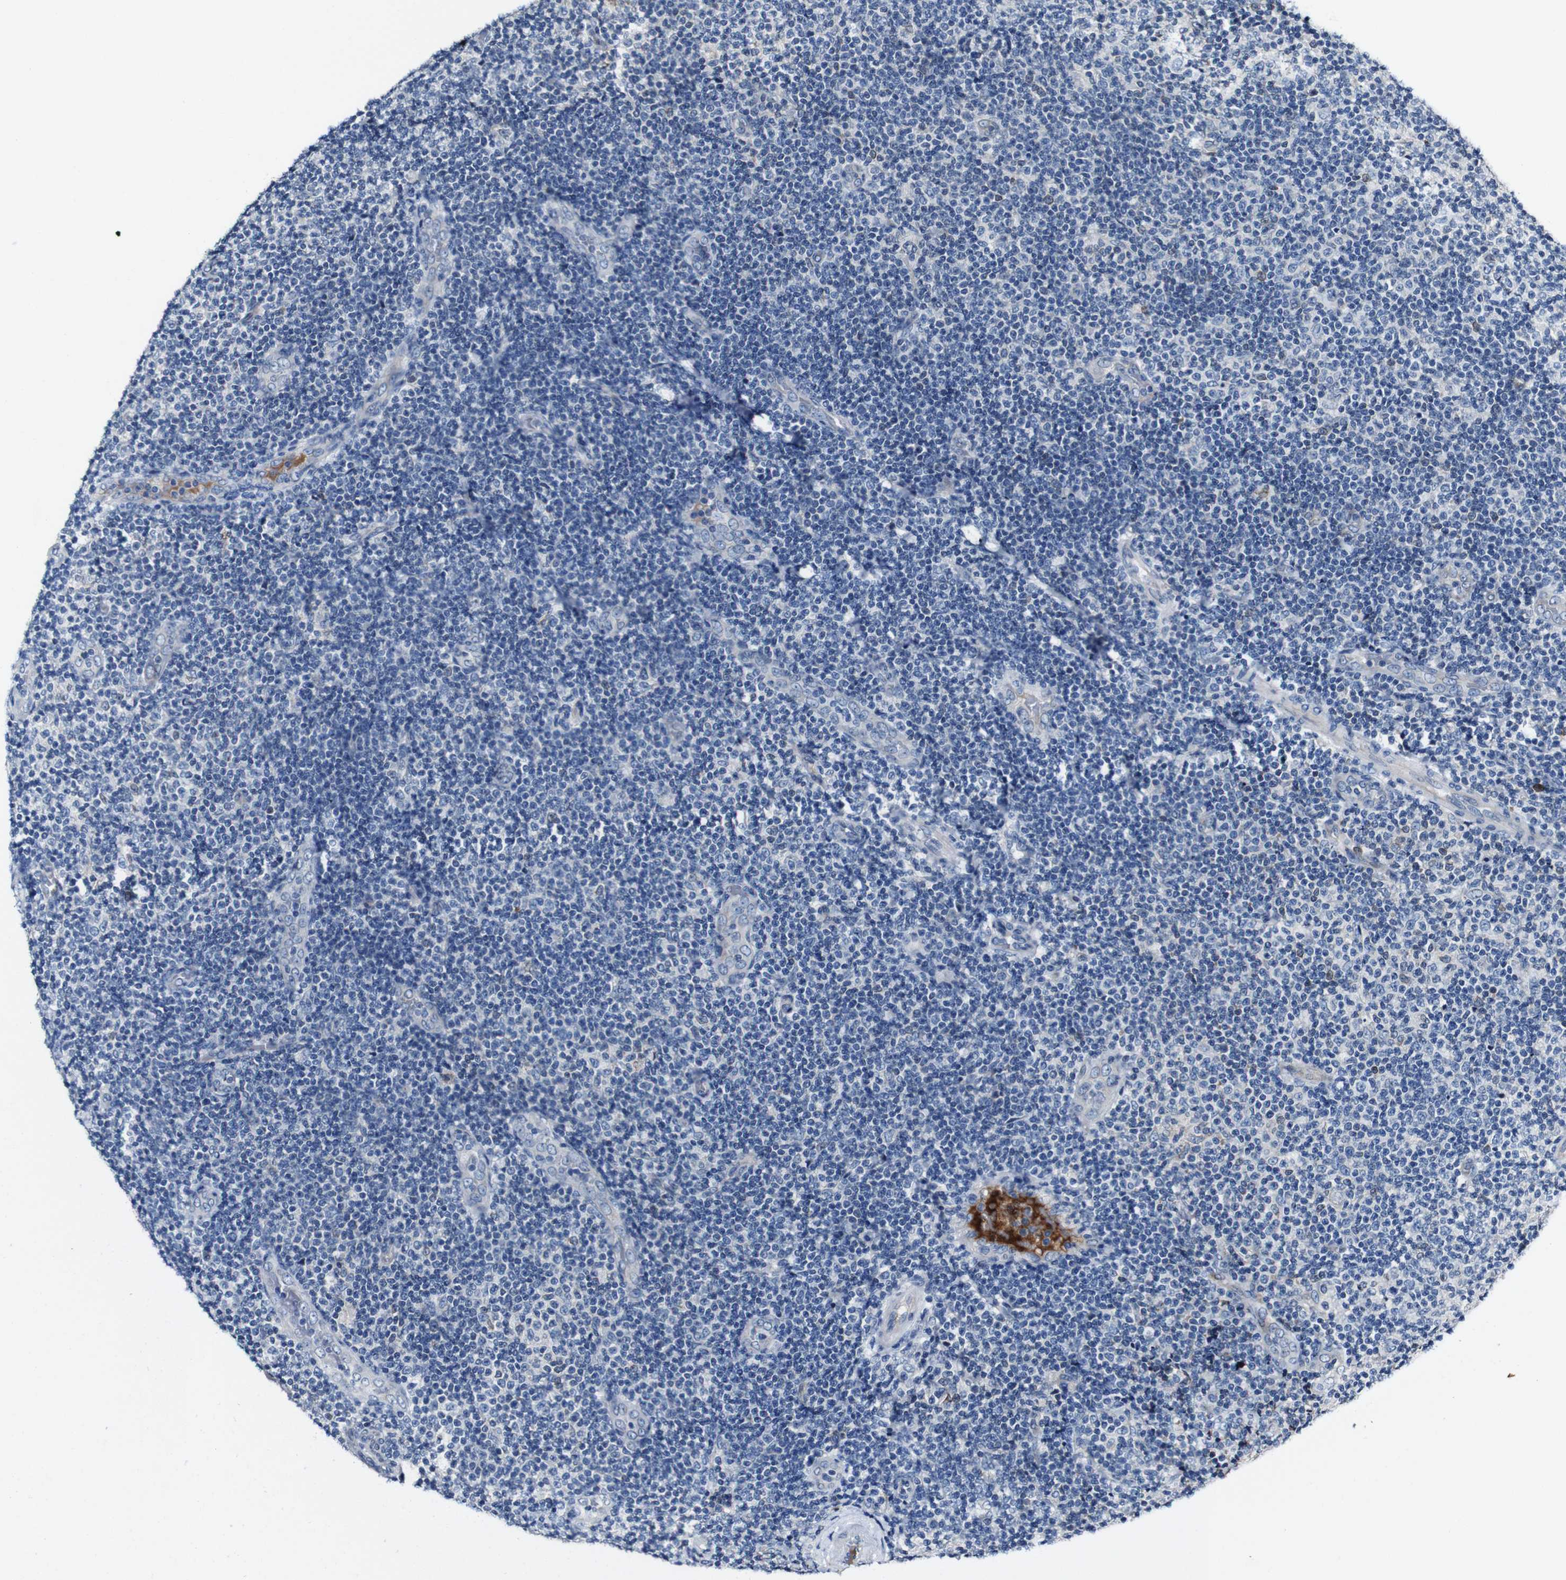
{"staining": {"intensity": "negative", "quantity": "none", "location": "none"}, "tissue": "lymphoma", "cell_type": "Tumor cells", "image_type": "cancer", "snomed": [{"axis": "morphology", "description": "Malignant lymphoma, non-Hodgkin's type, Low grade"}, {"axis": "topography", "description": "Lymph node"}], "caption": "This is an immunohistochemistry (IHC) image of human malignant lymphoma, non-Hodgkin's type (low-grade). There is no positivity in tumor cells.", "gene": "GRAMD1A", "patient": {"sex": "male", "age": 83}}